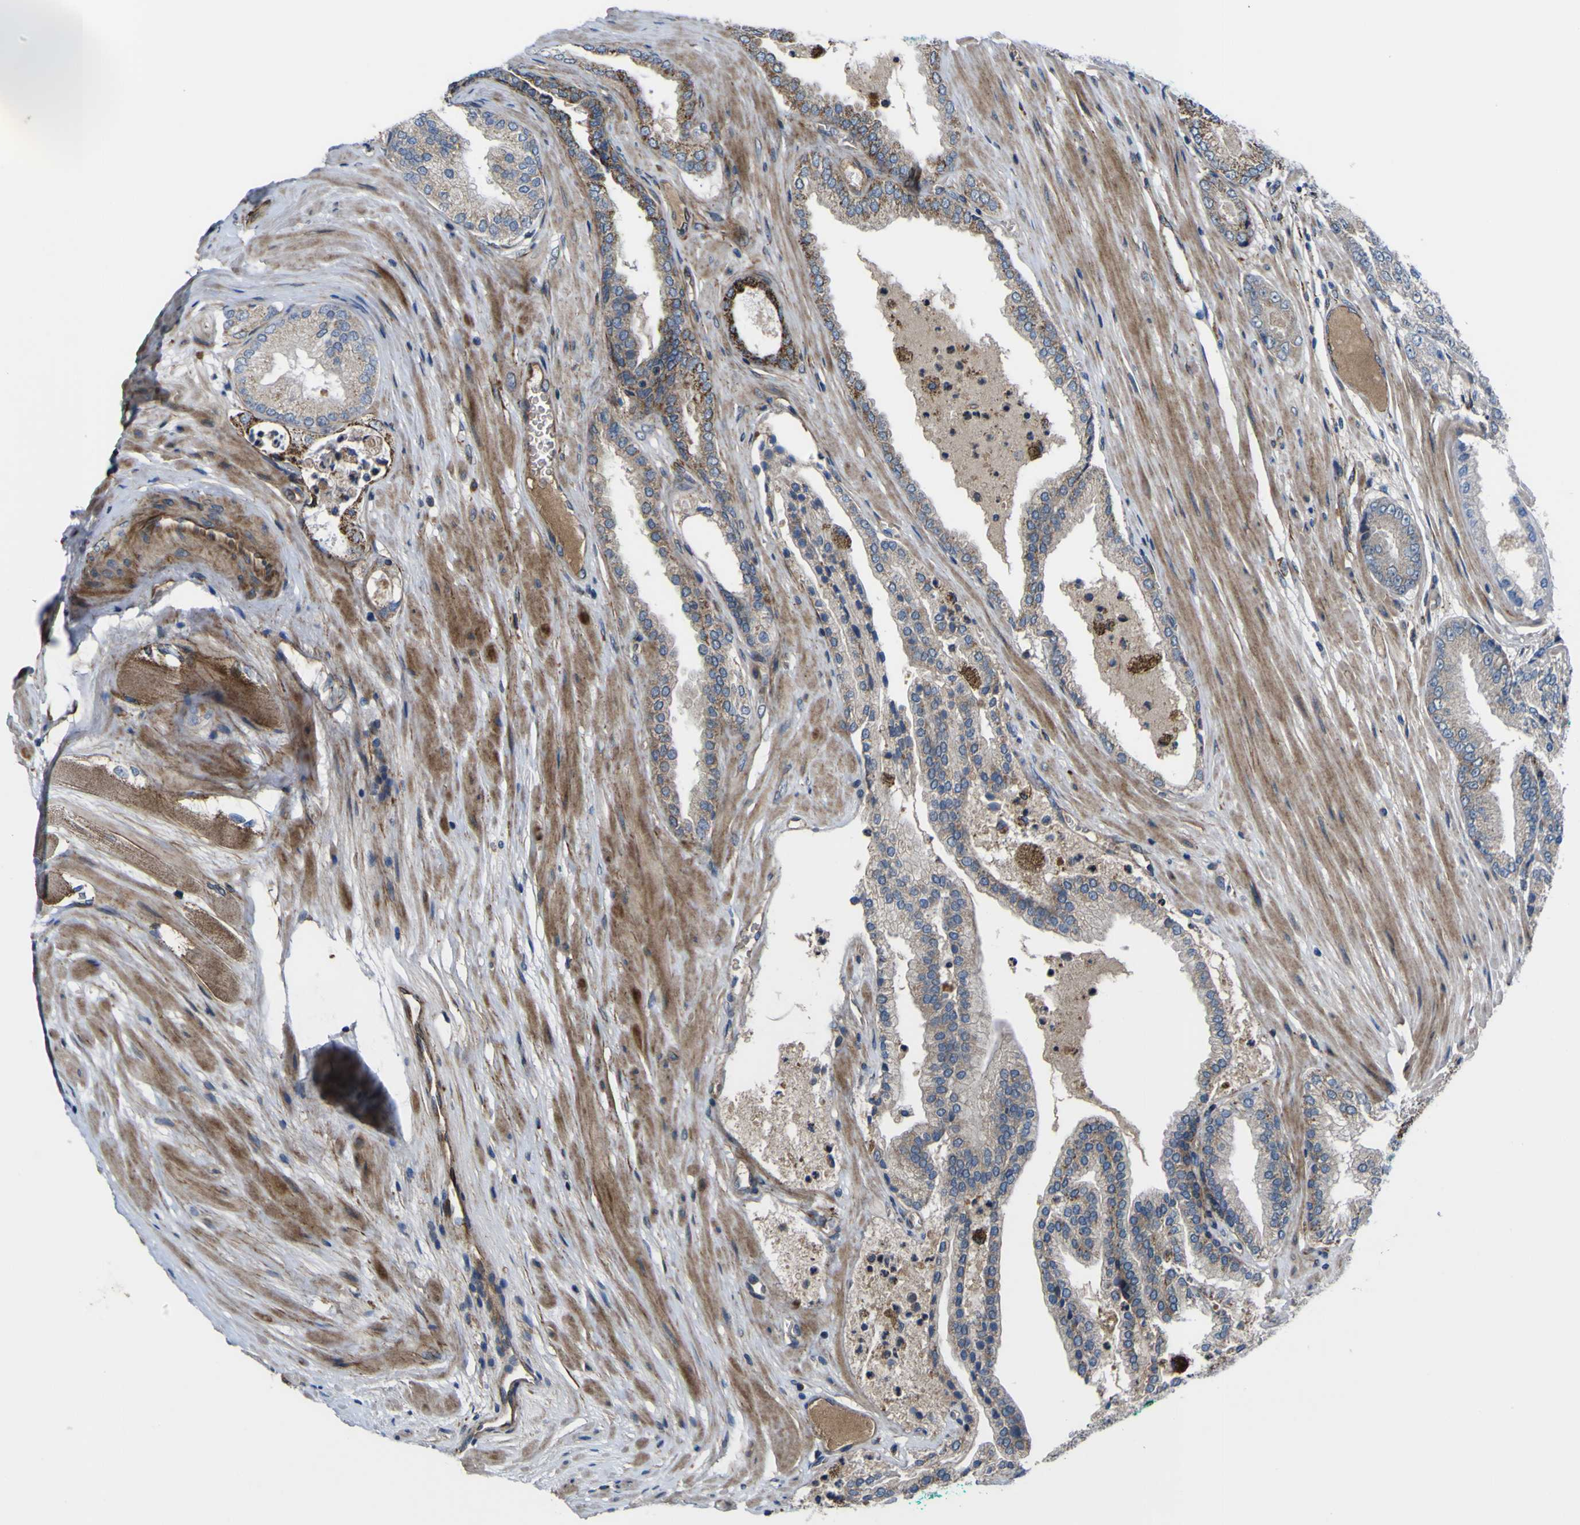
{"staining": {"intensity": "negative", "quantity": "none", "location": "none"}, "tissue": "prostate cancer", "cell_type": "Tumor cells", "image_type": "cancer", "snomed": [{"axis": "morphology", "description": "Adenocarcinoma, High grade"}, {"axis": "topography", "description": "Prostate"}], "caption": "This is a image of immunohistochemistry staining of prostate cancer (adenocarcinoma (high-grade)), which shows no staining in tumor cells. (Stains: DAB (3,3'-diaminobenzidine) immunohistochemistry (IHC) with hematoxylin counter stain, Microscopy: brightfield microscopy at high magnification).", "gene": "GPLD1", "patient": {"sex": "male", "age": 59}}